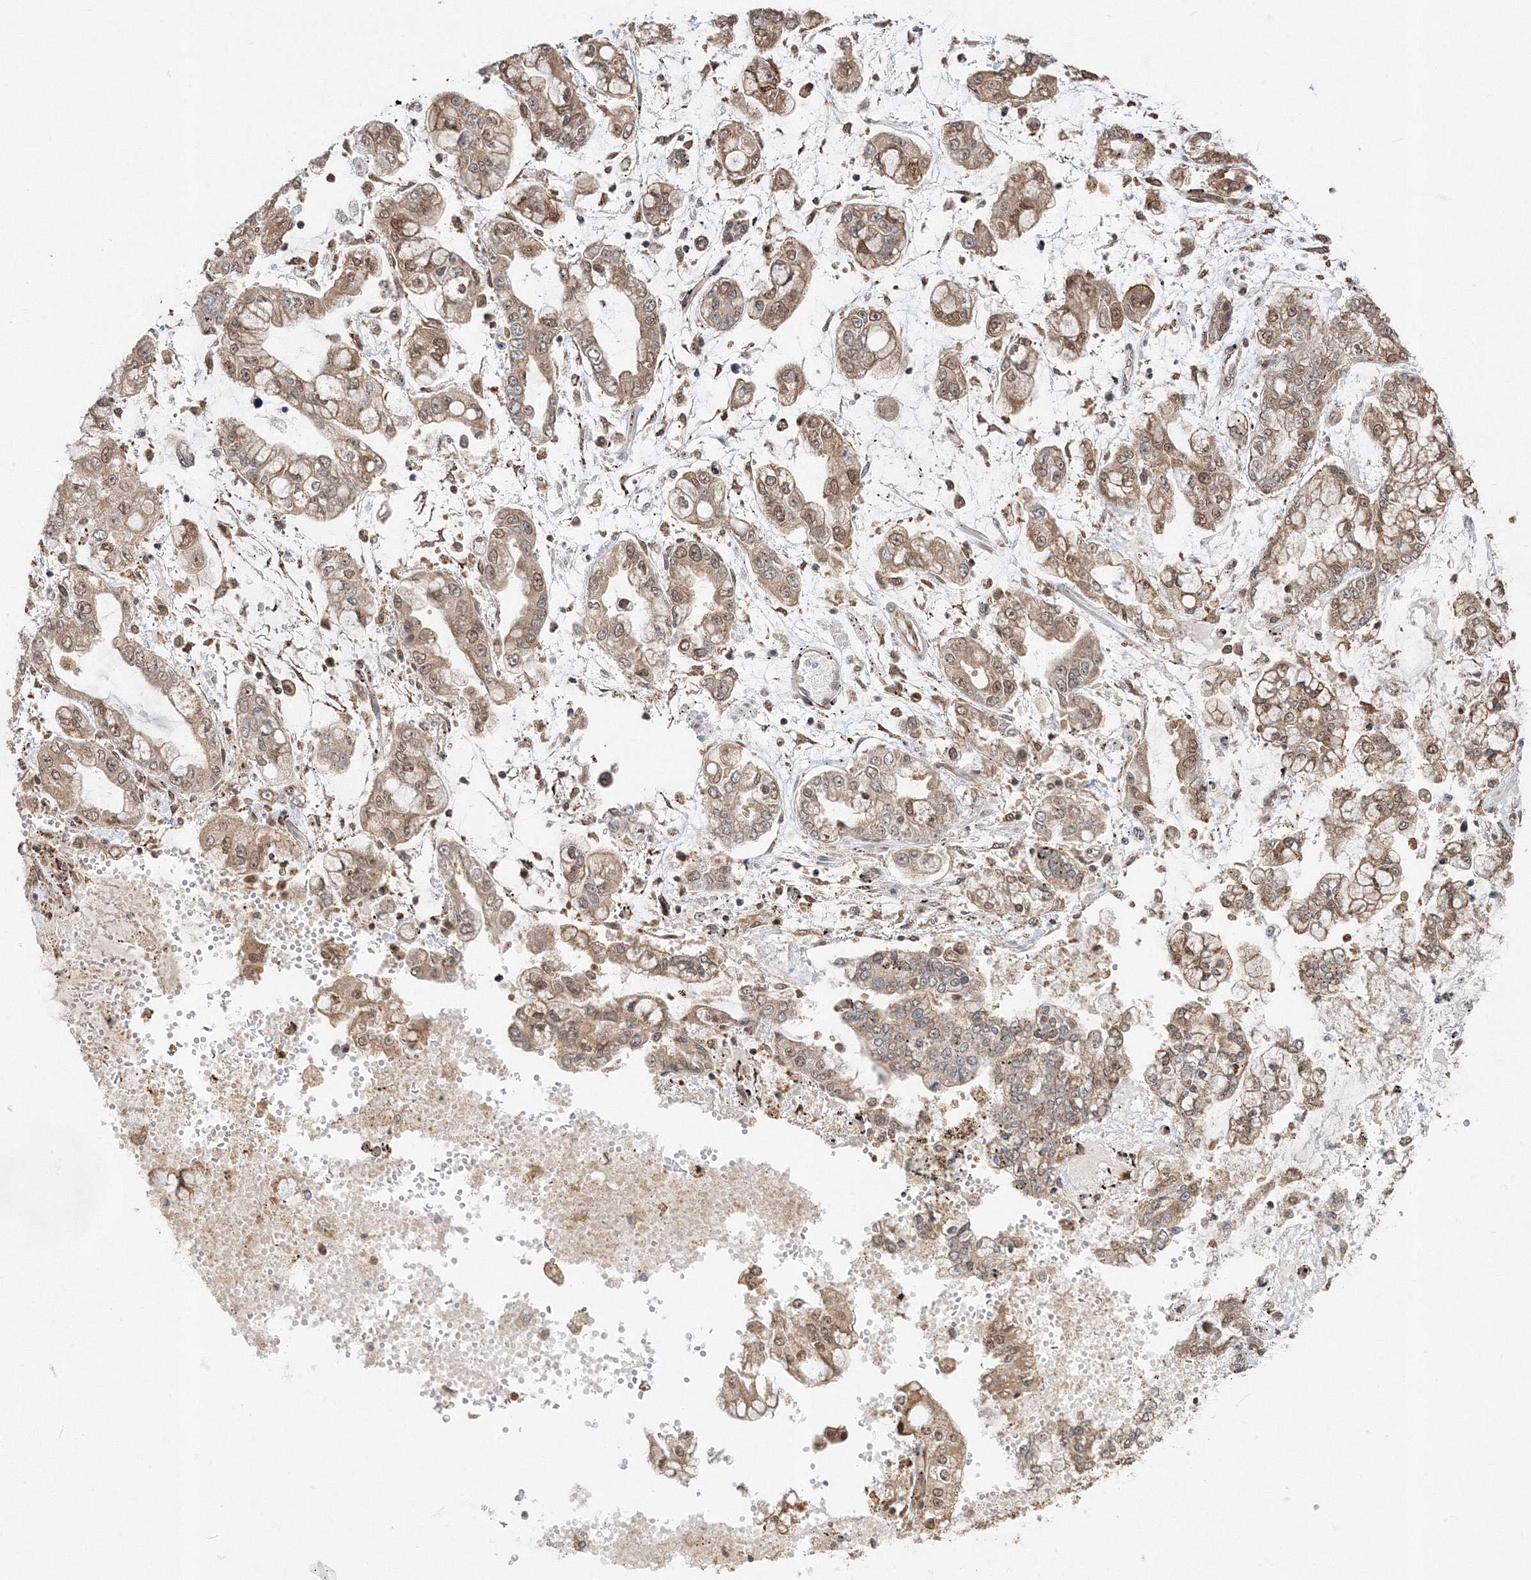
{"staining": {"intensity": "moderate", "quantity": ">75%", "location": "cytoplasmic/membranous,nuclear"}, "tissue": "stomach cancer", "cell_type": "Tumor cells", "image_type": "cancer", "snomed": [{"axis": "morphology", "description": "Normal tissue, NOS"}, {"axis": "morphology", "description": "Adenocarcinoma, NOS"}, {"axis": "topography", "description": "Stomach, upper"}, {"axis": "topography", "description": "Stomach"}], "caption": "This is a photomicrograph of immunohistochemistry (IHC) staining of stomach adenocarcinoma, which shows moderate staining in the cytoplasmic/membranous and nuclear of tumor cells.", "gene": "PSMD6", "patient": {"sex": "male", "age": 76}}